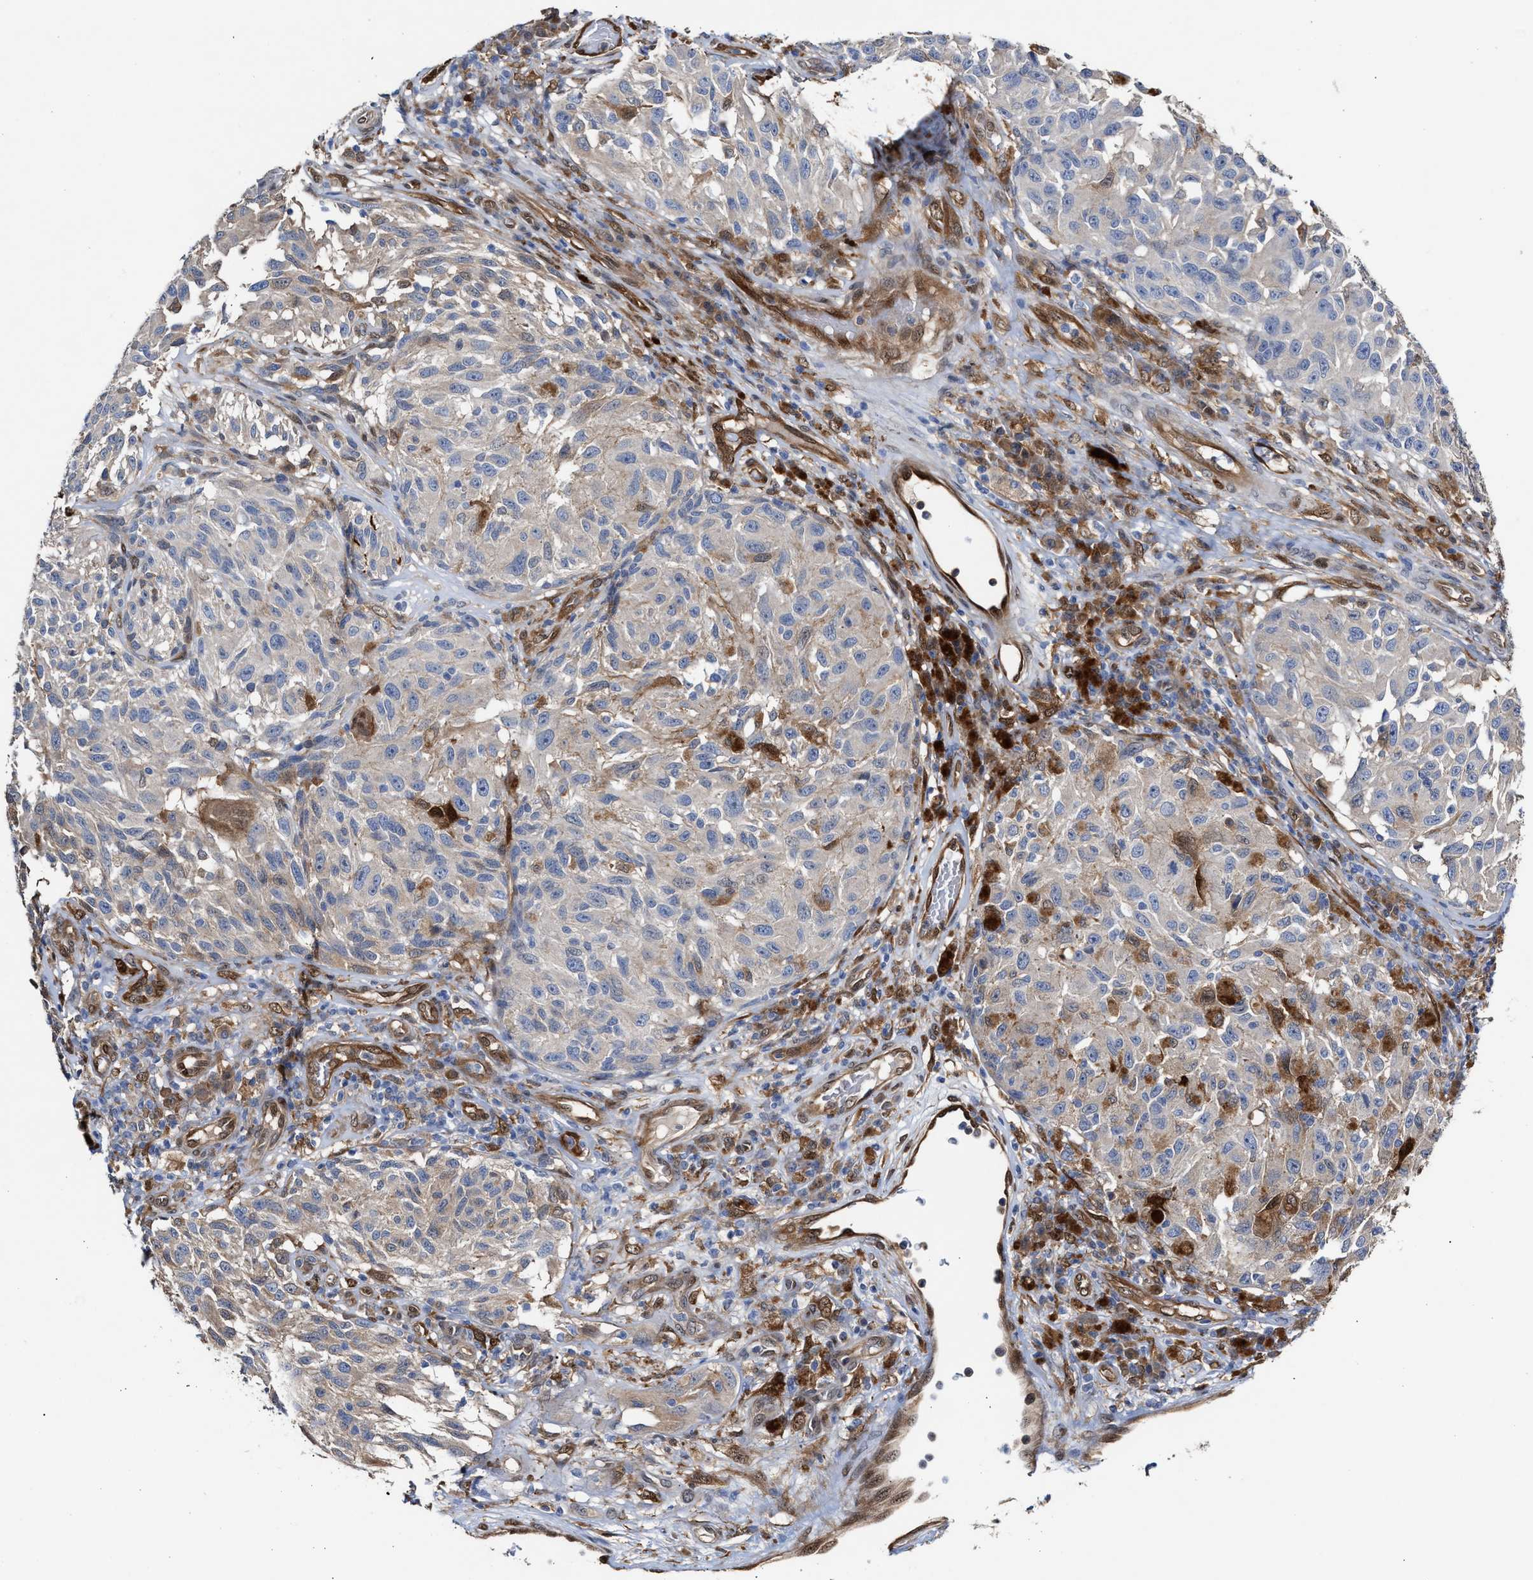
{"staining": {"intensity": "negative", "quantity": "none", "location": "none"}, "tissue": "melanoma", "cell_type": "Tumor cells", "image_type": "cancer", "snomed": [{"axis": "morphology", "description": "Malignant melanoma, NOS"}, {"axis": "topography", "description": "Skin"}], "caption": "Histopathology image shows no significant protein positivity in tumor cells of melanoma.", "gene": "TP53I3", "patient": {"sex": "female", "age": 73}}